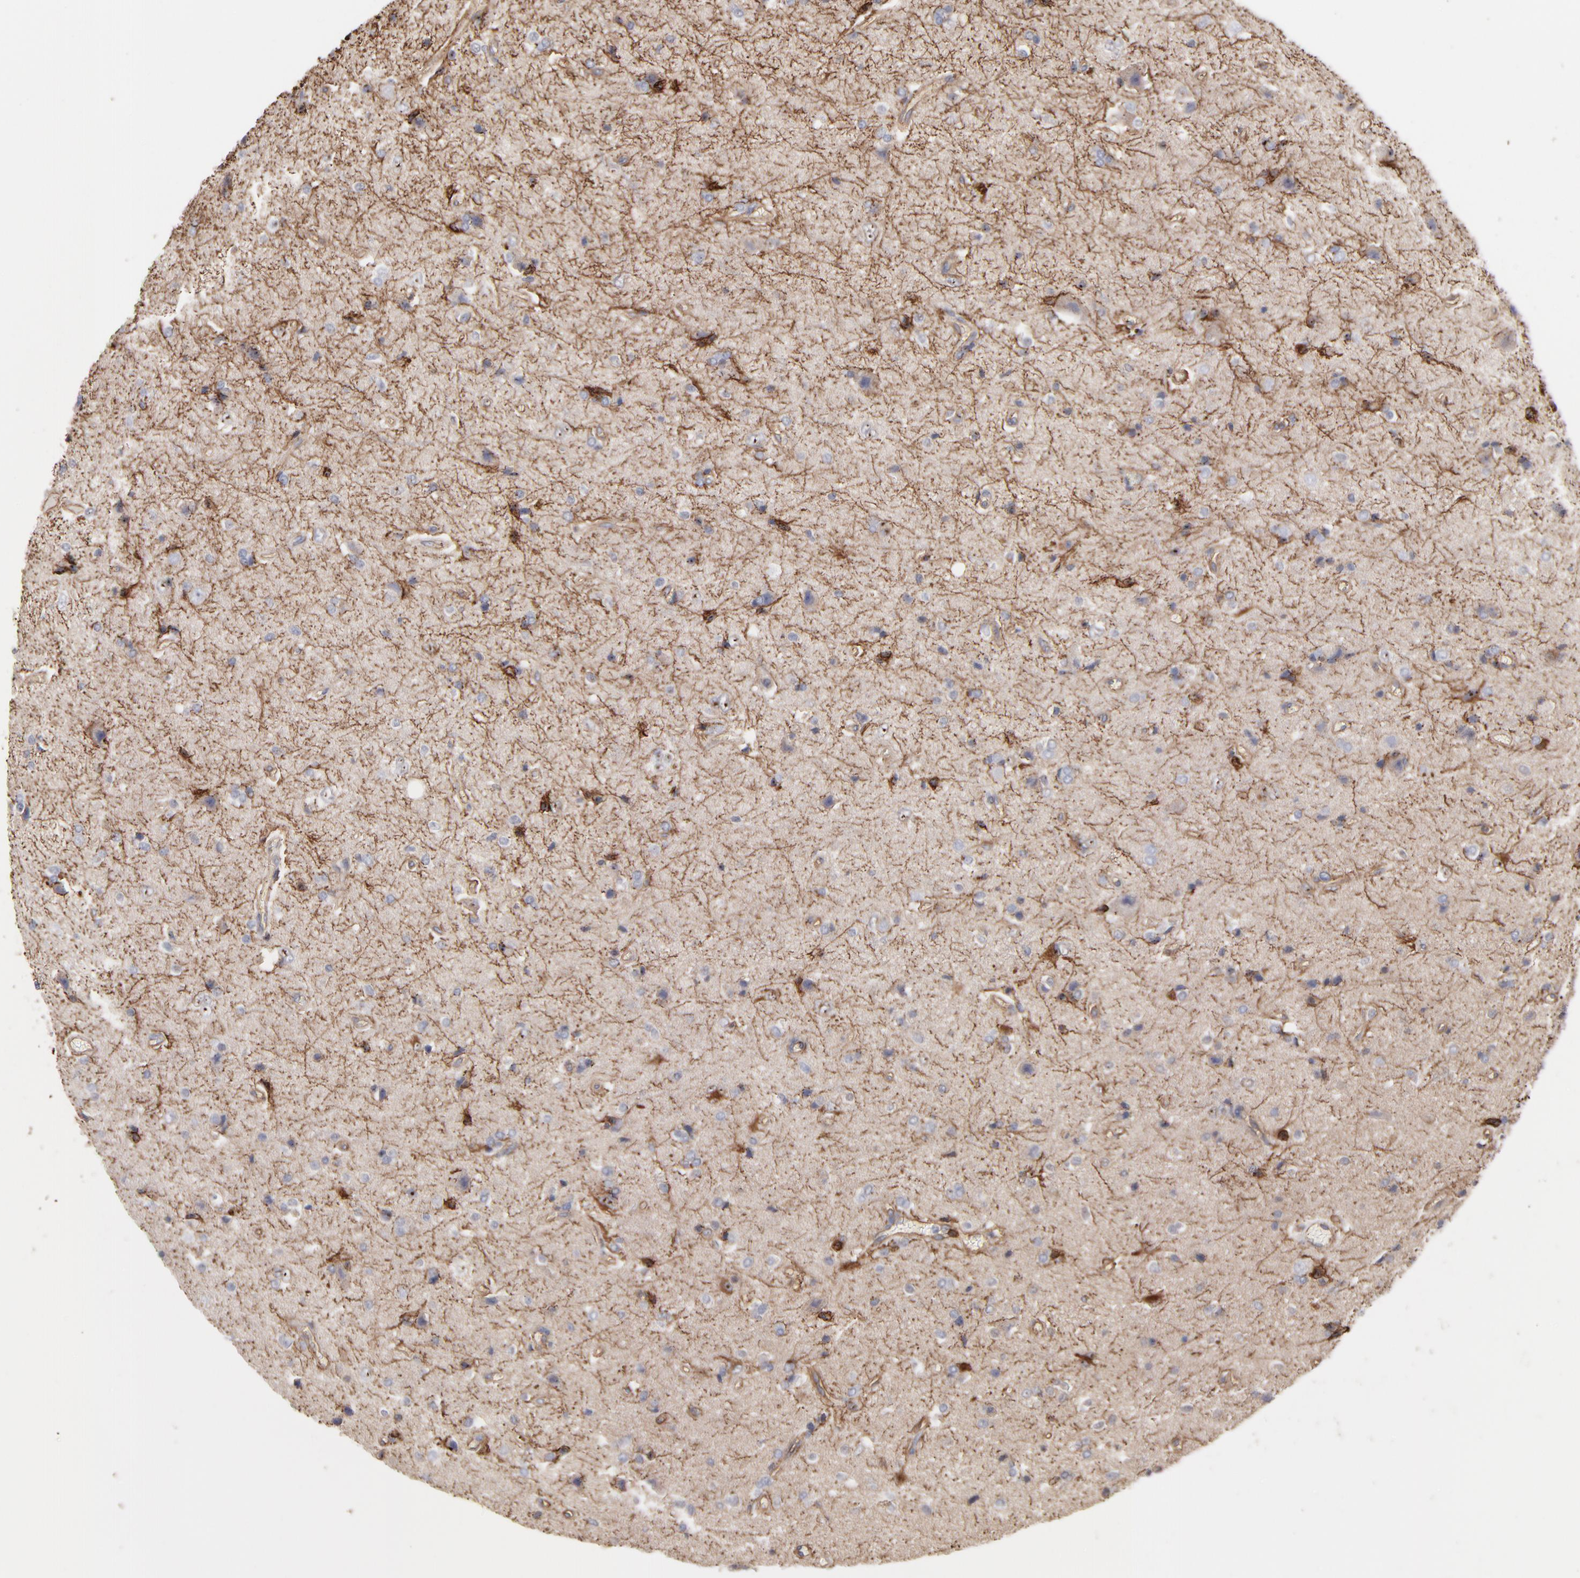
{"staining": {"intensity": "negative", "quantity": "none", "location": "none"}, "tissue": "glioma", "cell_type": "Tumor cells", "image_type": "cancer", "snomed": [{"axis": "morphology", "description": "Glioma, malignant, High grade"}, {"axis": "topography", "description": "Brain"}], "caption": "Immunohistochemistry (IHC) of glioma reveals no positivity in tumor cells.", "gene": "PXN", "patient": {"sex": "male", "age": 47}}